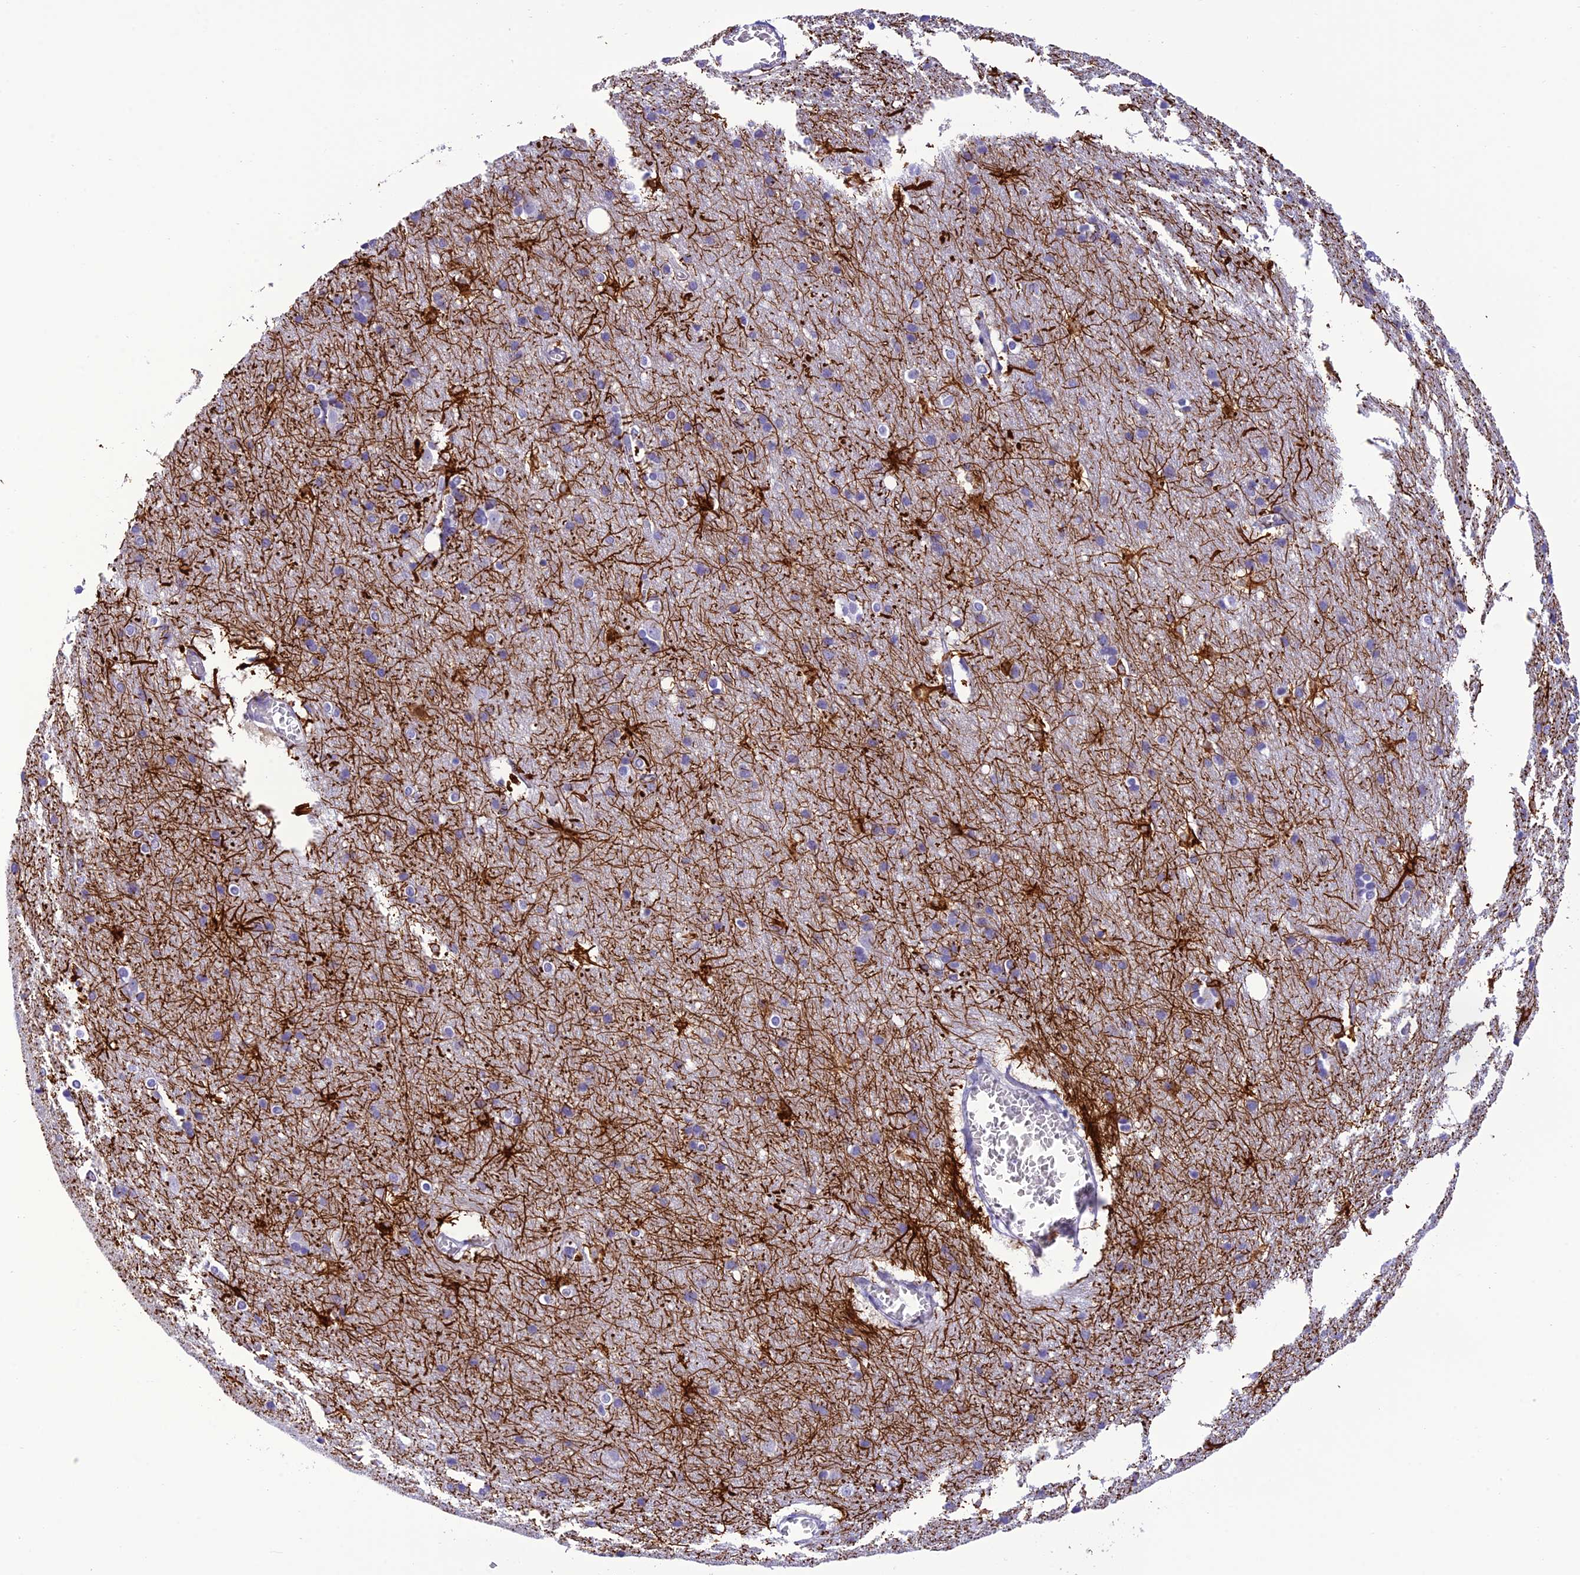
{"staining": {"intensity": "negative", "quantity": "none", "location": "none"}, "tissue": "cerebral cortex", "cell_type": "Endothelial cells", "image_type": "normal", "snomed": [{"axis": "morphology", "description": "Normal tissue, NOS"}, {"axis": "topography", "description": "Cerebral cortex"}], "caption": "IHC image of benign cerebral cortex stained for a protein (brown), which reveals no expression in endothelial cells.", "gene": "C17orf67", "patient": {"sex": "male", "age": 54}}